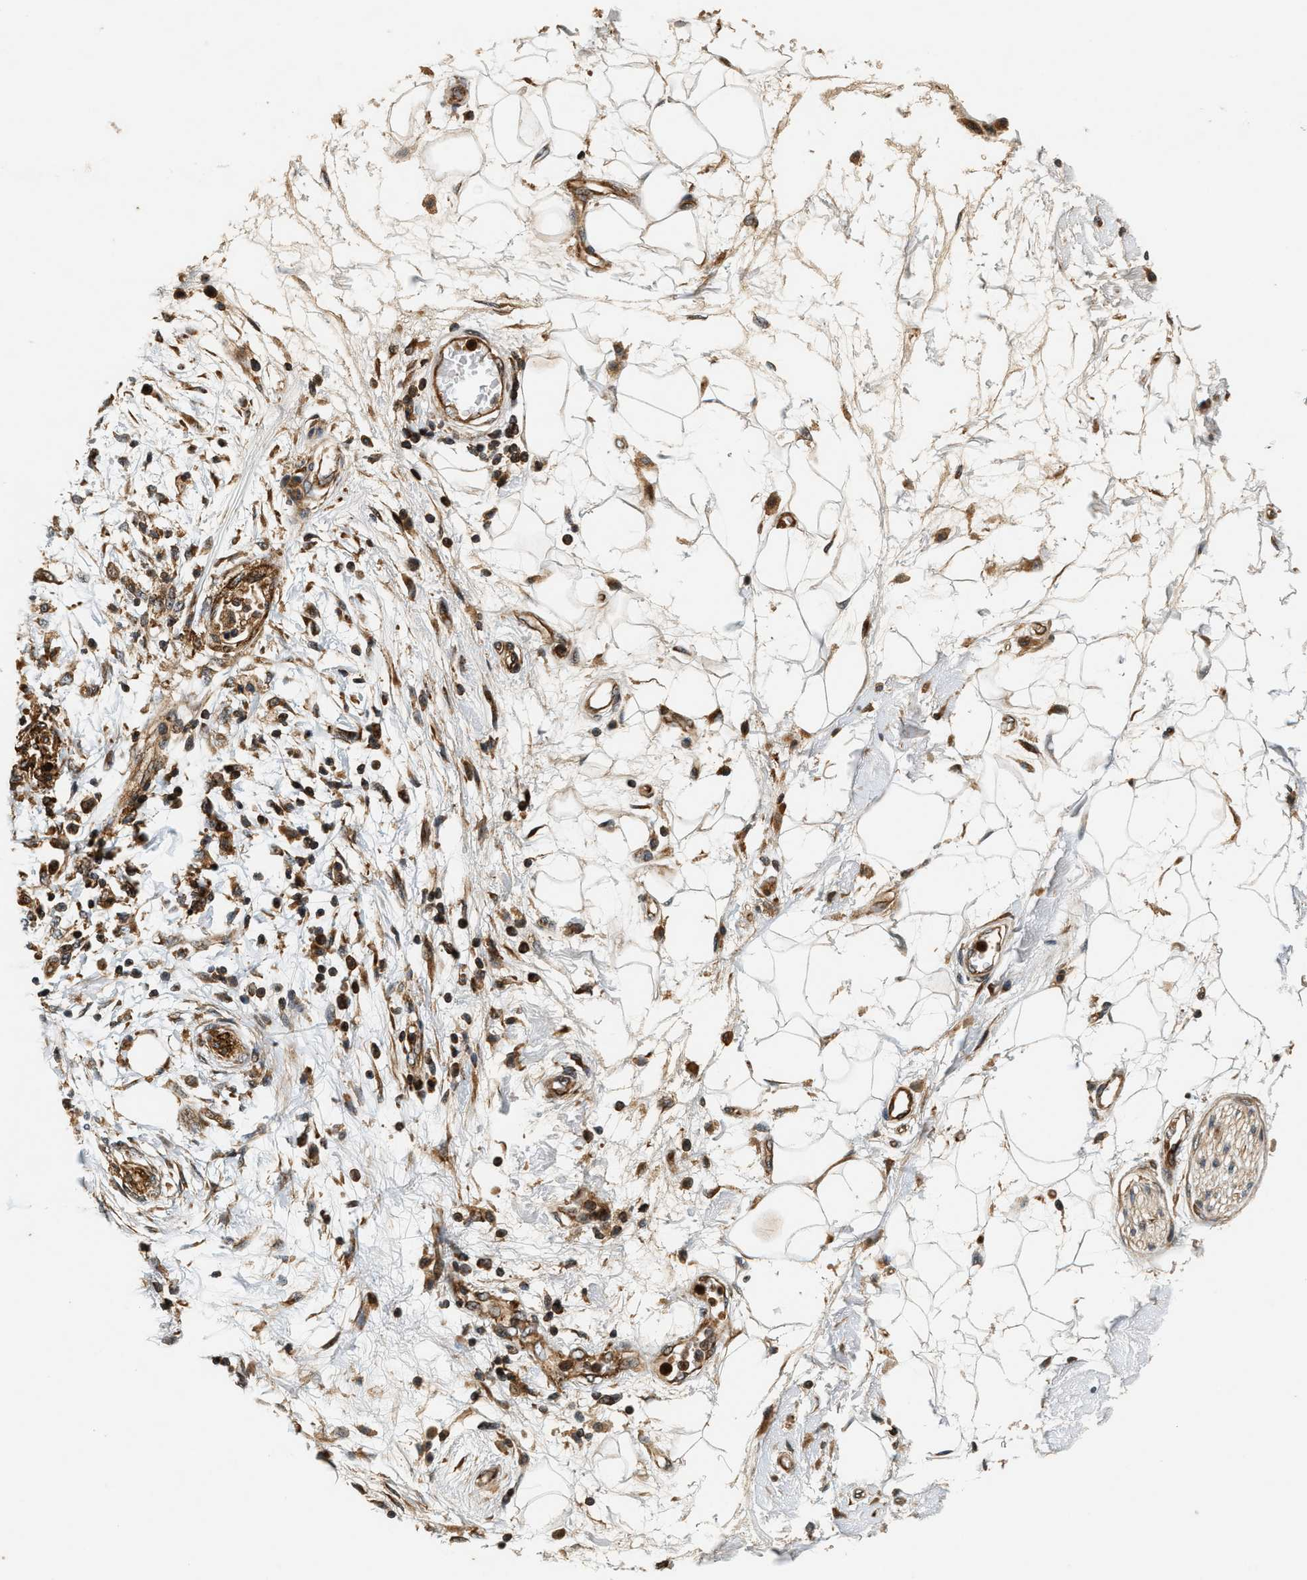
{"staining": {"intensity": "moderate", "quantity": ">75%", "location": "cytoplasmic/membranous"}, "tissue": "adipose tissue", "cell_type": "Adipocytes", "image_type": "normal", "snomed": [{"axis": "morphology", "description": "Normal tissue, NOS"}, {"axis": "morphology", "description": "Adenocarcinoma, NOS"}, {"axis": "topography", "description": "Duodenum"}, {"axis": "topography", "description": "Peripheral nerve tissue"}], "caption": "Protein staining of unremarkable adipose tissue reveals moderate cytoplasmic/membranous expression in about >75% of adipocytes. (DAB = brown stain, brightfield microscopy at high magnification).", "gene": "SAMD9", "patient": {"sex": "female", "age": 60}}